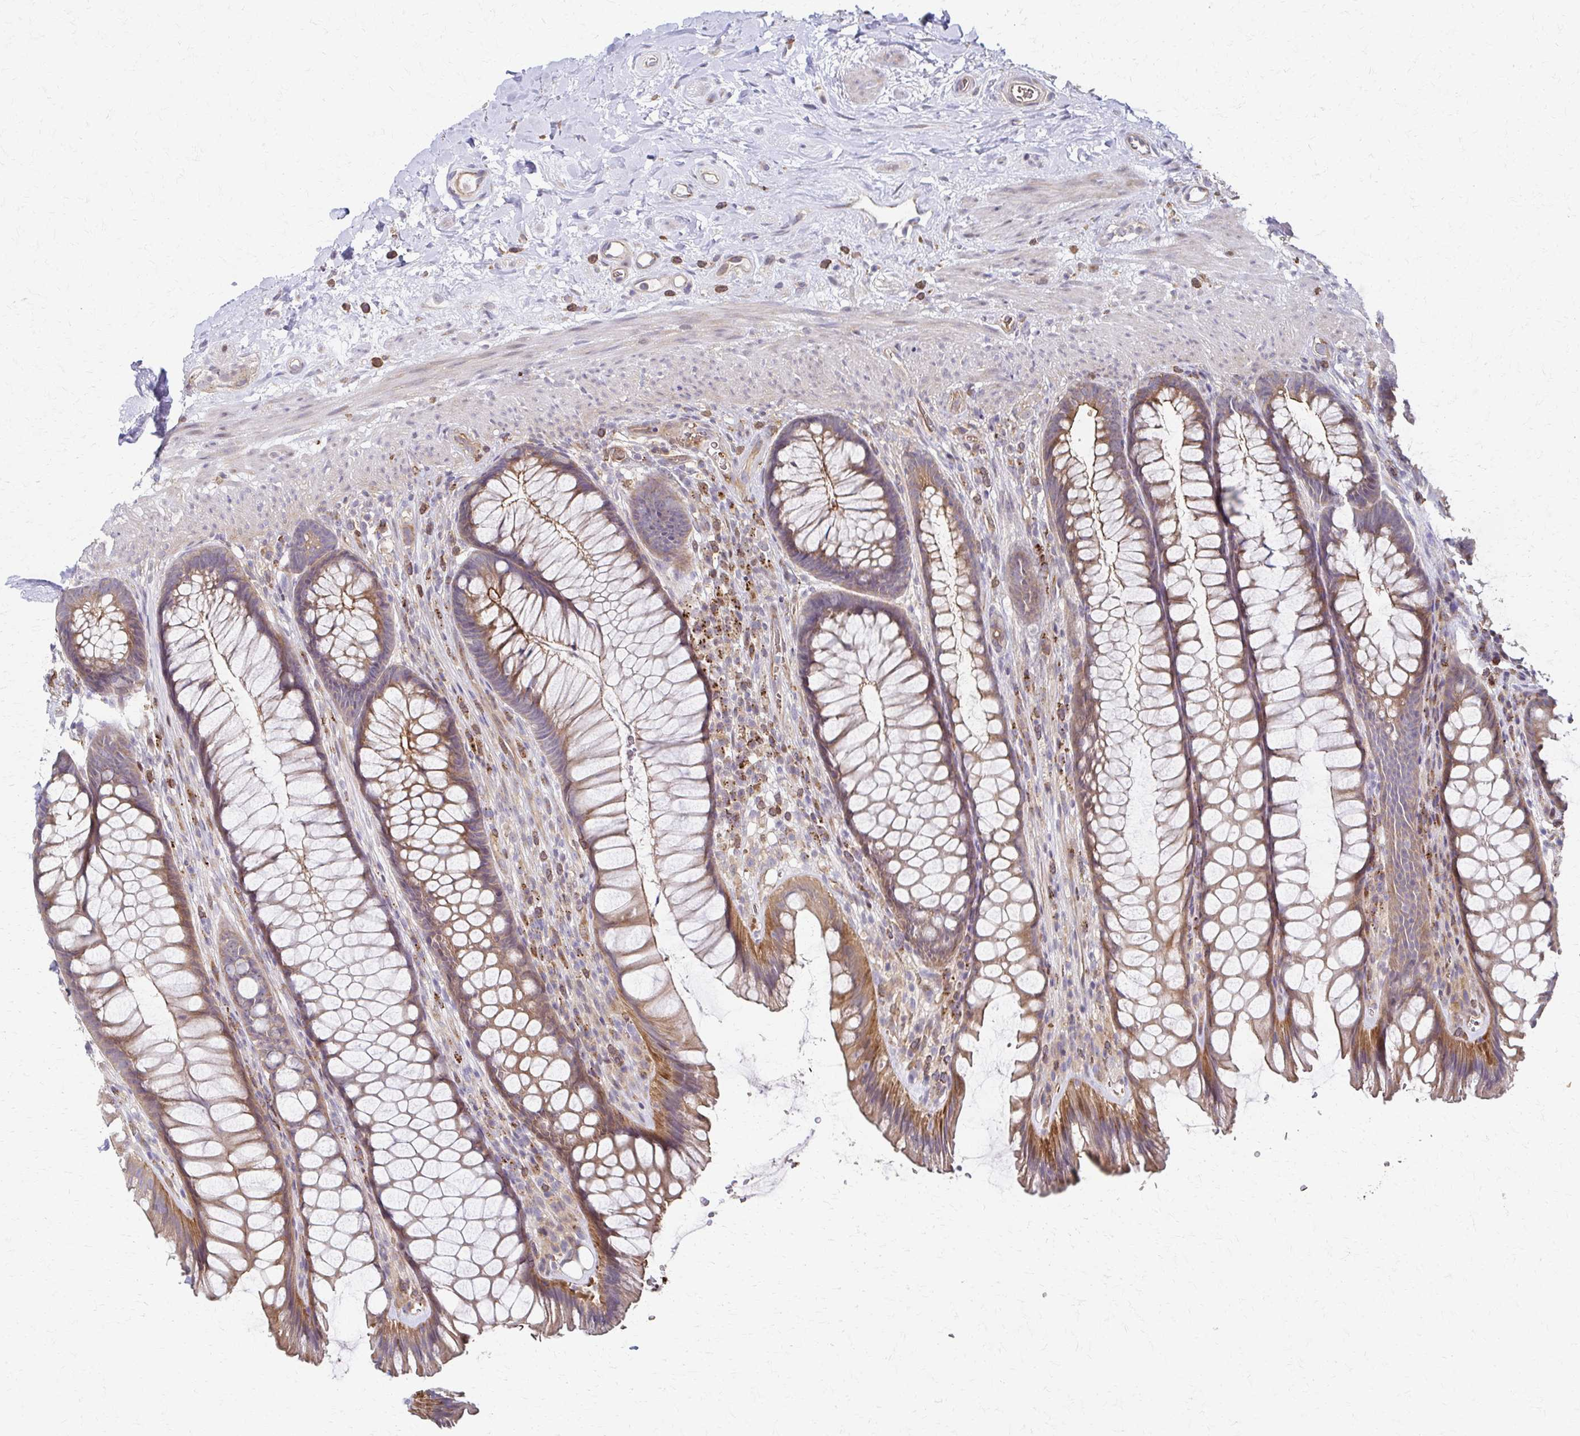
{"staining": {"intensity": "moderate", "quantity": "25%-75%", "location": "cytoplasmic/membranous"}, "tissue": "rectum", "cell_type": "Glandular cells", "image_type": "normal", "snomed": [{"axis": "morphology", "description": "Normal tissue, NOS"}, {"axis": "topography", "description": "Rectum"}], "caption": "Benign rectum shows moderate cytoplasmic/membranous staining in about 25%-75% of glandular cells (IHC, brightfield microscopy, high magnification)..", "gene": "SKA2", "patient": {"sex": "male", "age": 53}}